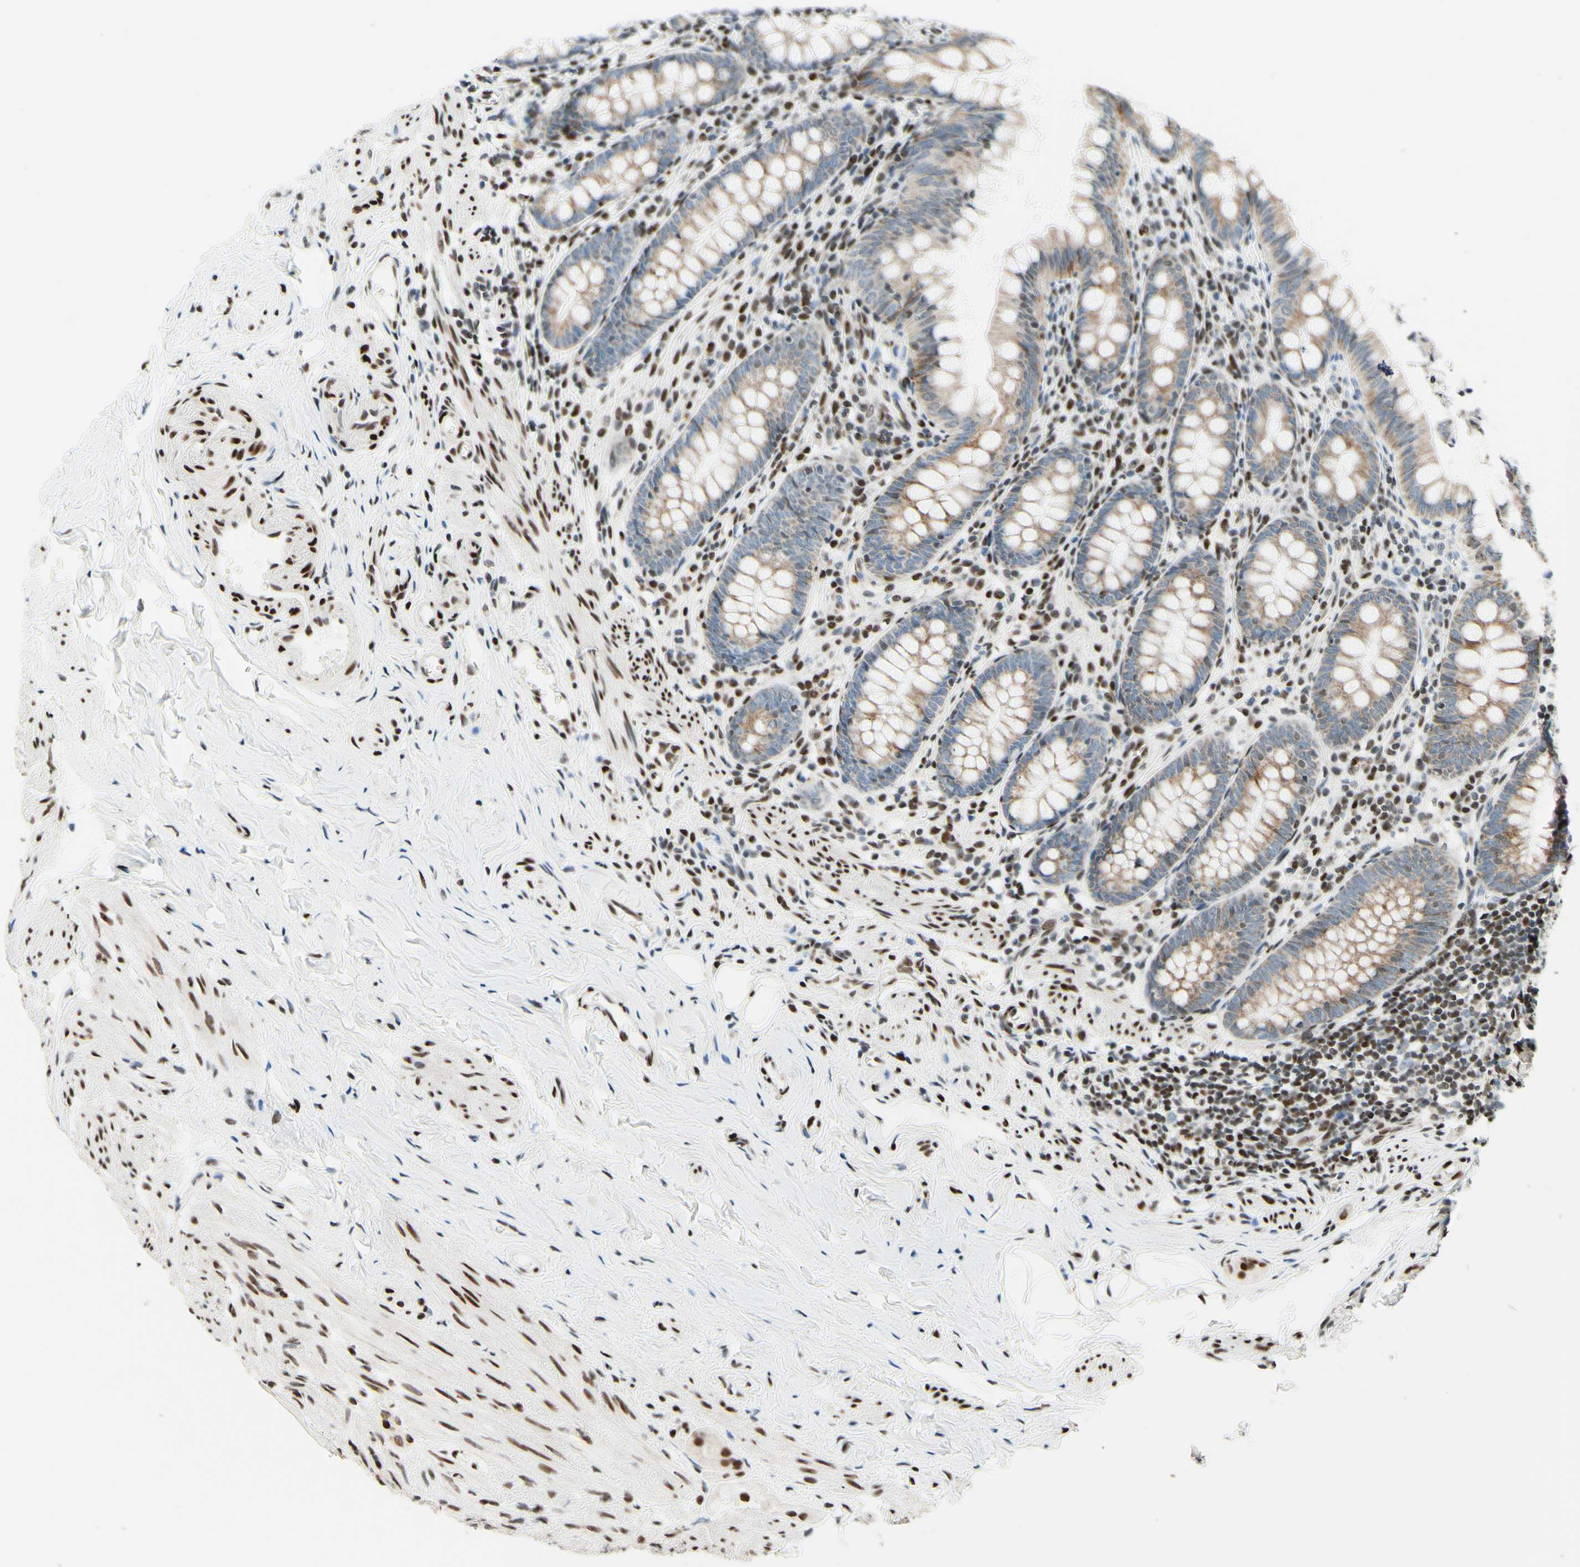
{"staining": {"intensity": "weak", "quantity": ">75%", "location": "cytoplasmic/membranous"}, "tissue": "appendix", "cell_type": "Glandular cells", "image_type": "normal", "snomed": [{"axis": "morphology", "description": "Normal tissue, NOS"}, {"axis": "topography", "description": "Appendix"}], "caption": "The histopathology image displays a brown stain indicating the presence of a protein in the cytoplasmic/membranous of glandular cells in appendix. (DAB IHC with brightfield microscopy, high magnification).", "gene": "CBX7", "patient": {"sex": "female", "age": 77}}